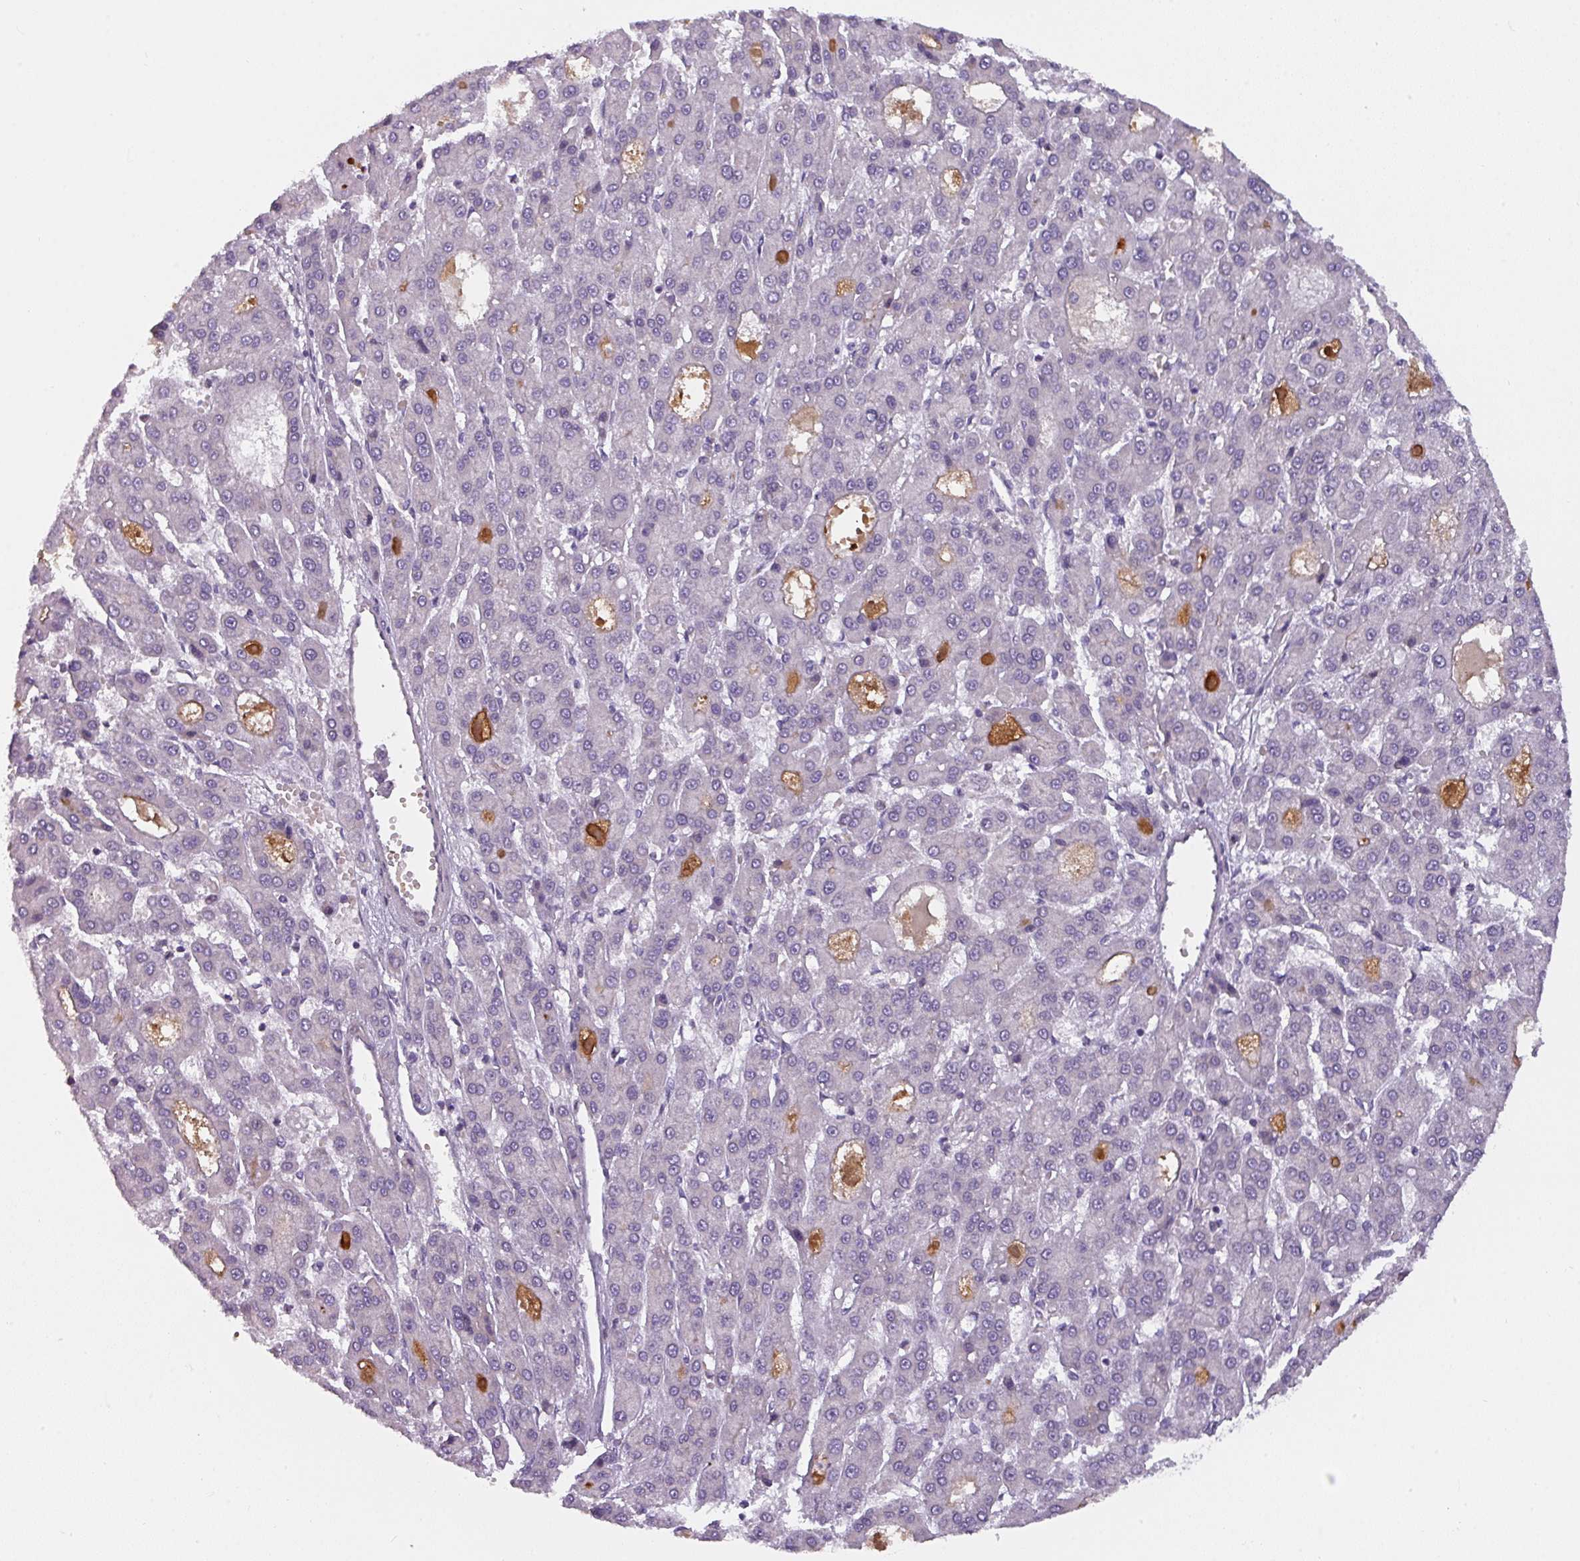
{"staining": {"intensity": "negative", "quantity": "none", "location": "none"}, "tissue": "liver cancer", "cell_type": "Tumor cells", "image_type": "cancer", "snomed": [{"axis": "morphology", "description": "Carcinoma, Hepatocellular, NOS"}, {"axis": "topography", "description": "Liver"}], "caption": "Liver cancer was stained to show a protein in brown. There is no significant expression in tumor cells.", "gene": "C2orf68", "patient": {"sex": "male", "age": 70}}